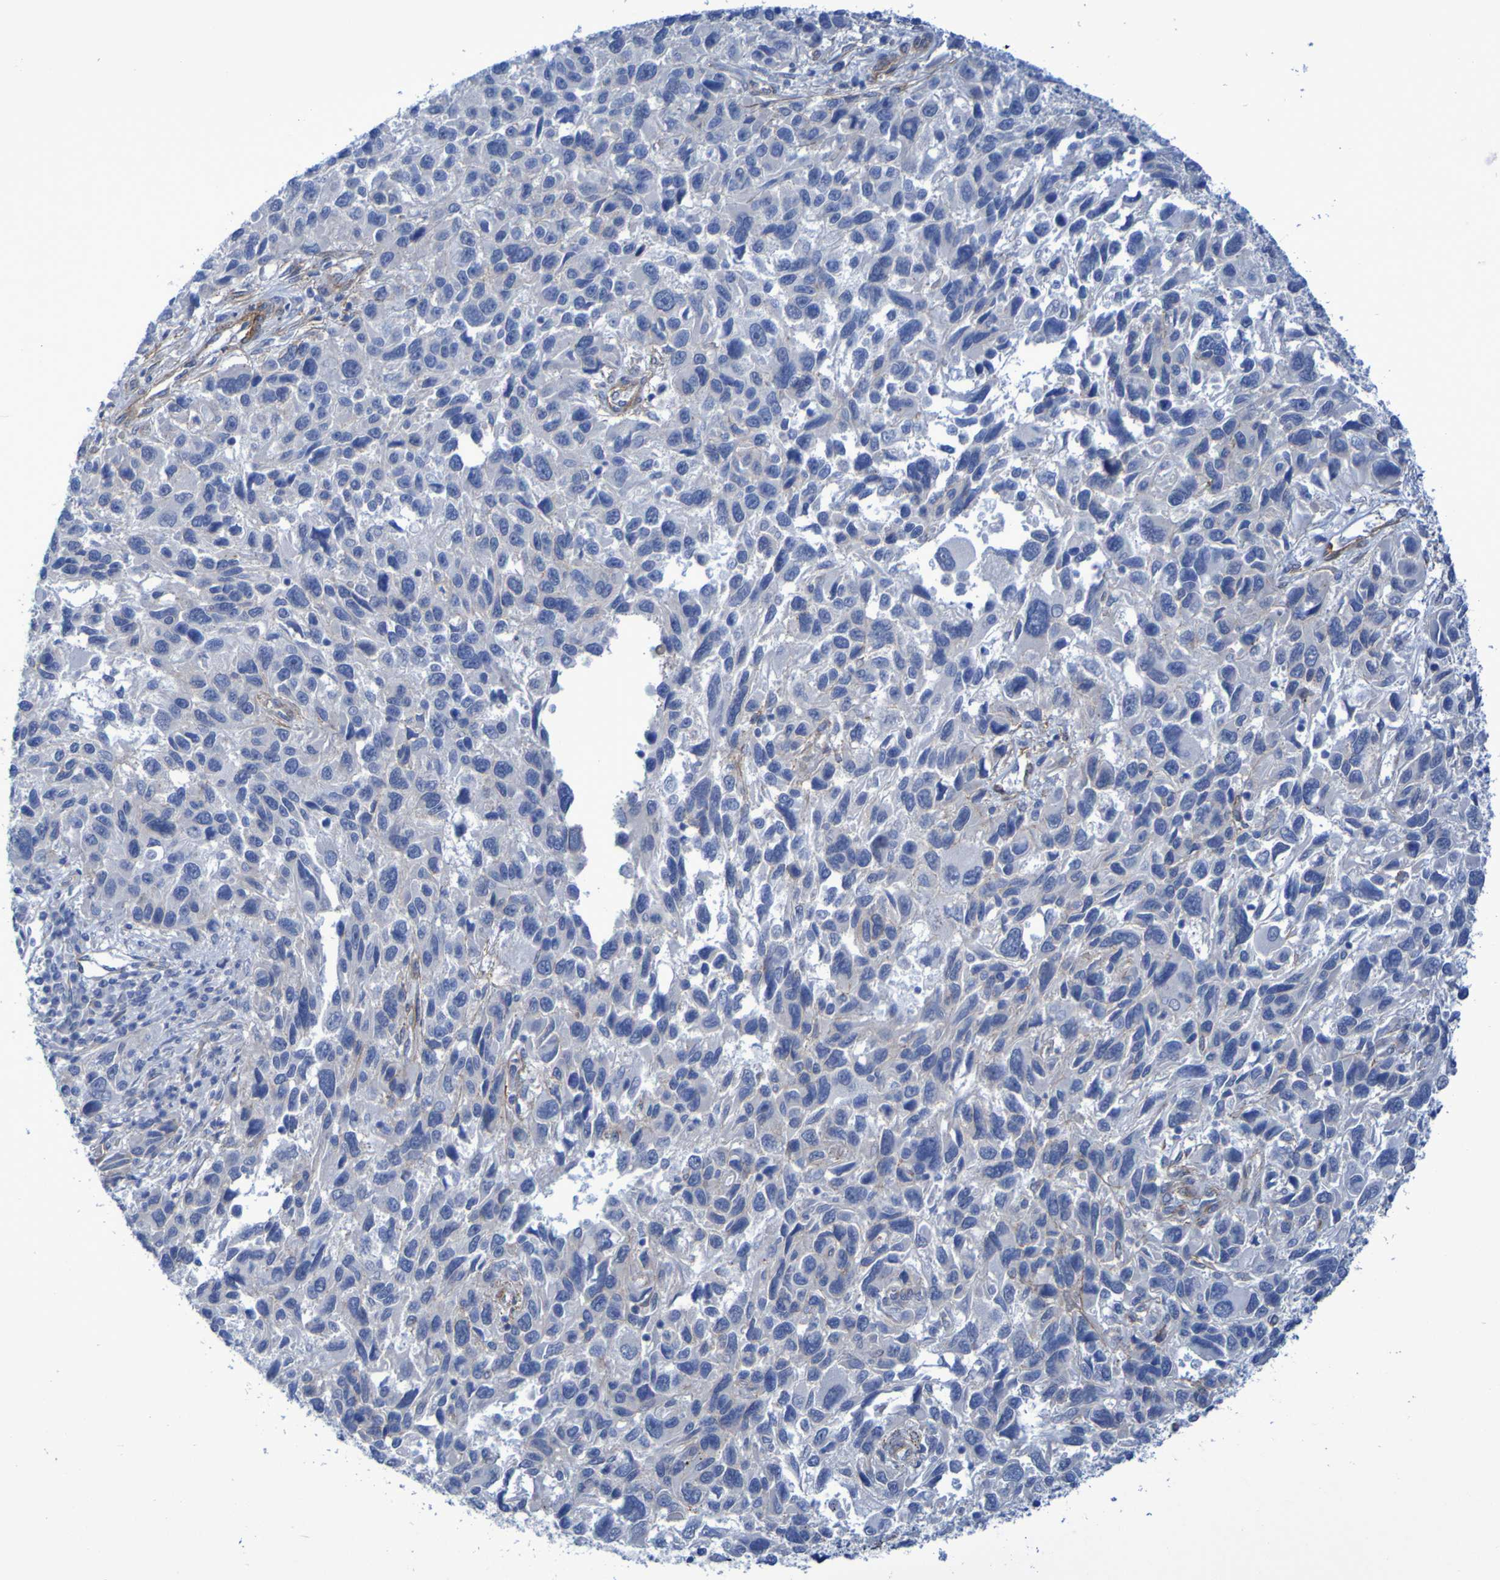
{"staining": {"intensity": "negative", "quantity": "none", "location": "none"}, "tissue": "melanoma", "cell_type": "Tumor cells", "image_type": "cancer", "snomed": [{"axis": "morphology", "description": "Malignant melanoma, NOS"}, {"axis": "topography", "description": "Skin"}], "caption": "Melanoma was stained to show a protein in brown. There is no significant expression in tumor cells.", "gene": "LPP", "patient": {"sex": "male", "age": 53}}